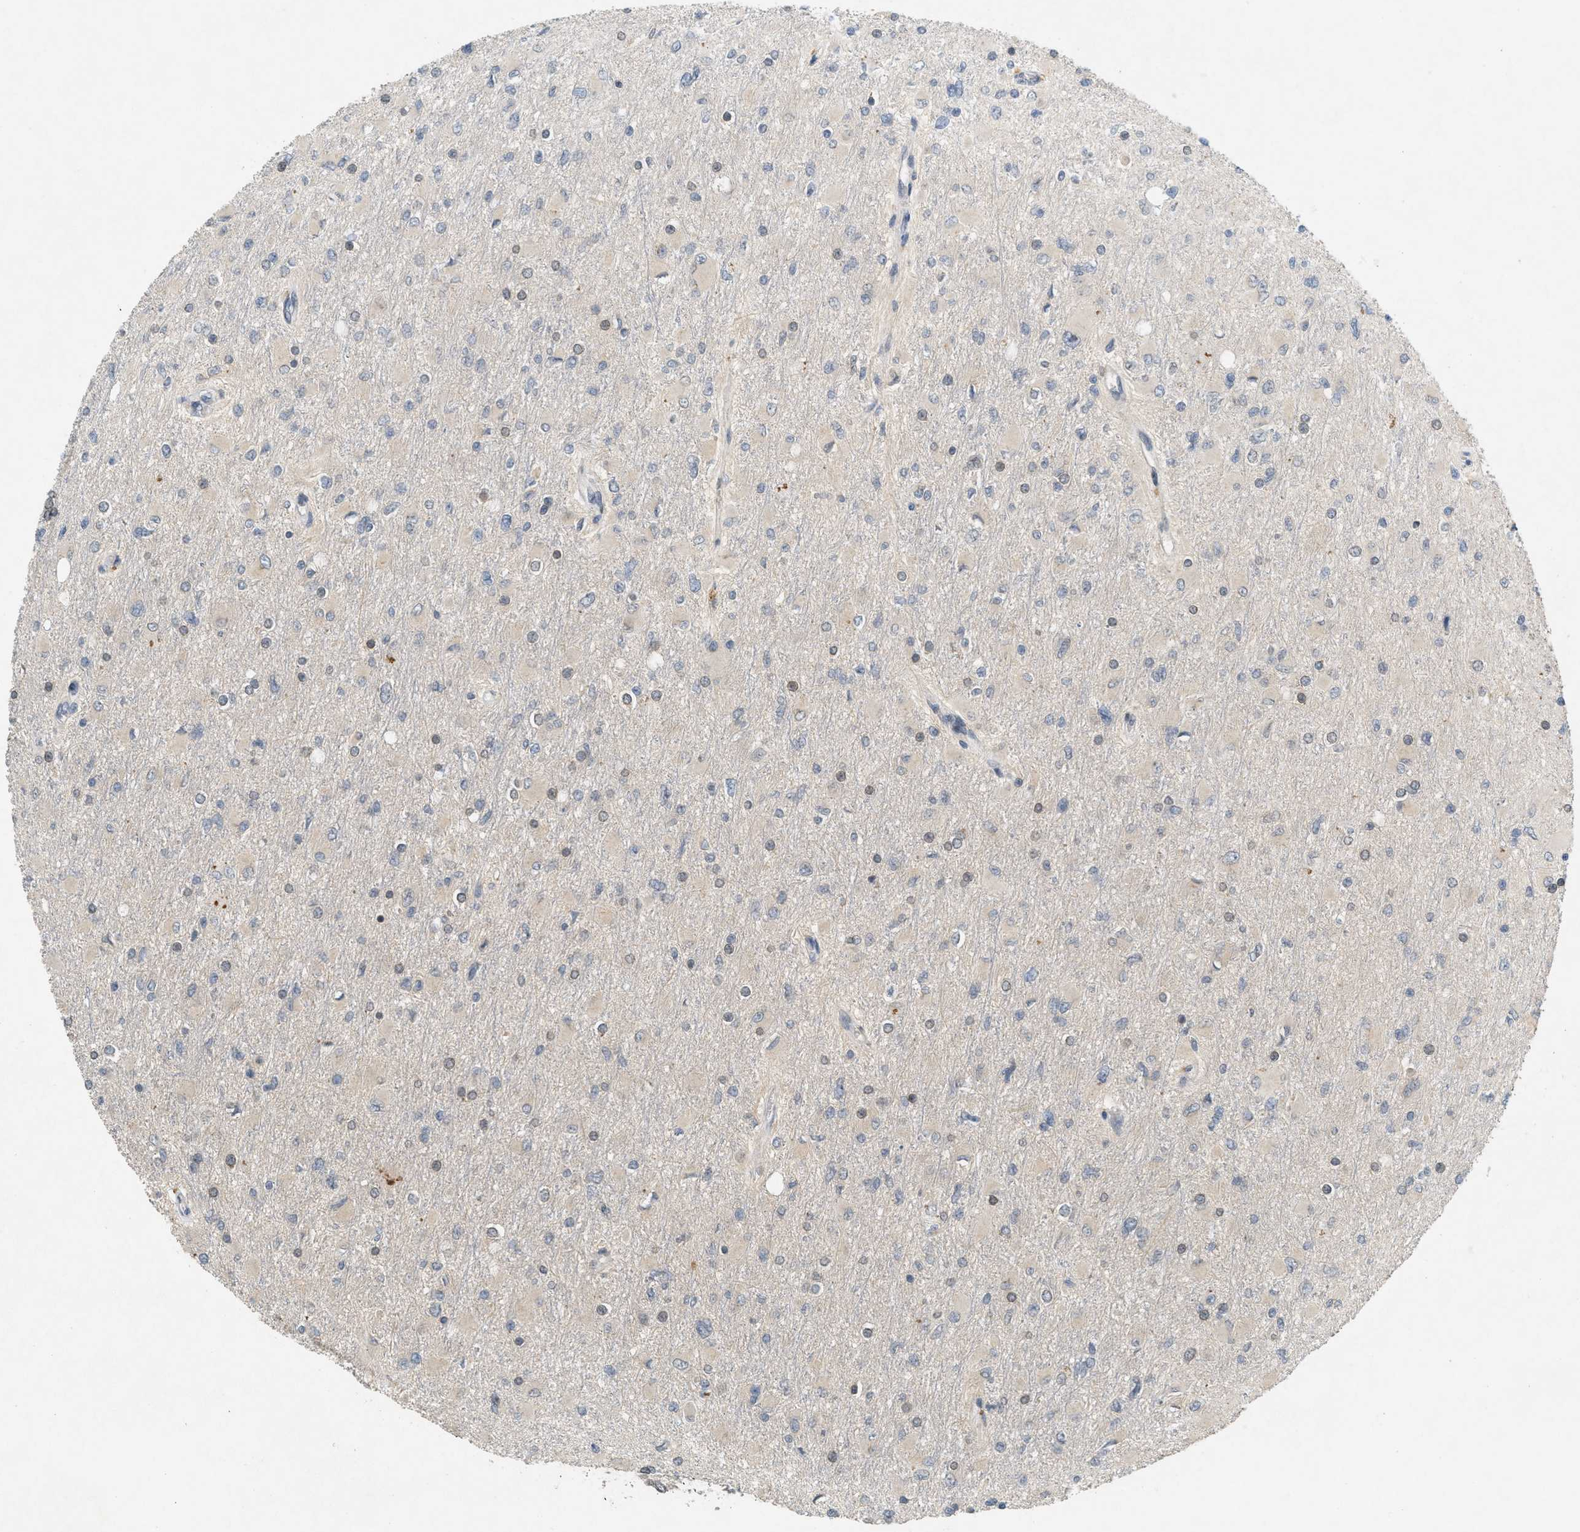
{"staining": {"intensity": "weak", "quantity": "<25%", "location": "nuclear"}, "tissue": "glioma", "cell_type": "Tumor cells", "image_type": "cancer", "snomed": [{"axis": "morphology", "description": "Glioma, malignant, High grade"}, {"axis": "topography", "description": "Cerebral cortex"}], "caption": "An immunohistochemistry (IHC) histopathology image of malignant glioma (high-grade) is shown. There is no staining in tumor cells of malignant glioma (high-grade).", "gene": "ABHD6", "patient": {"sex": "female", "age": 36}}